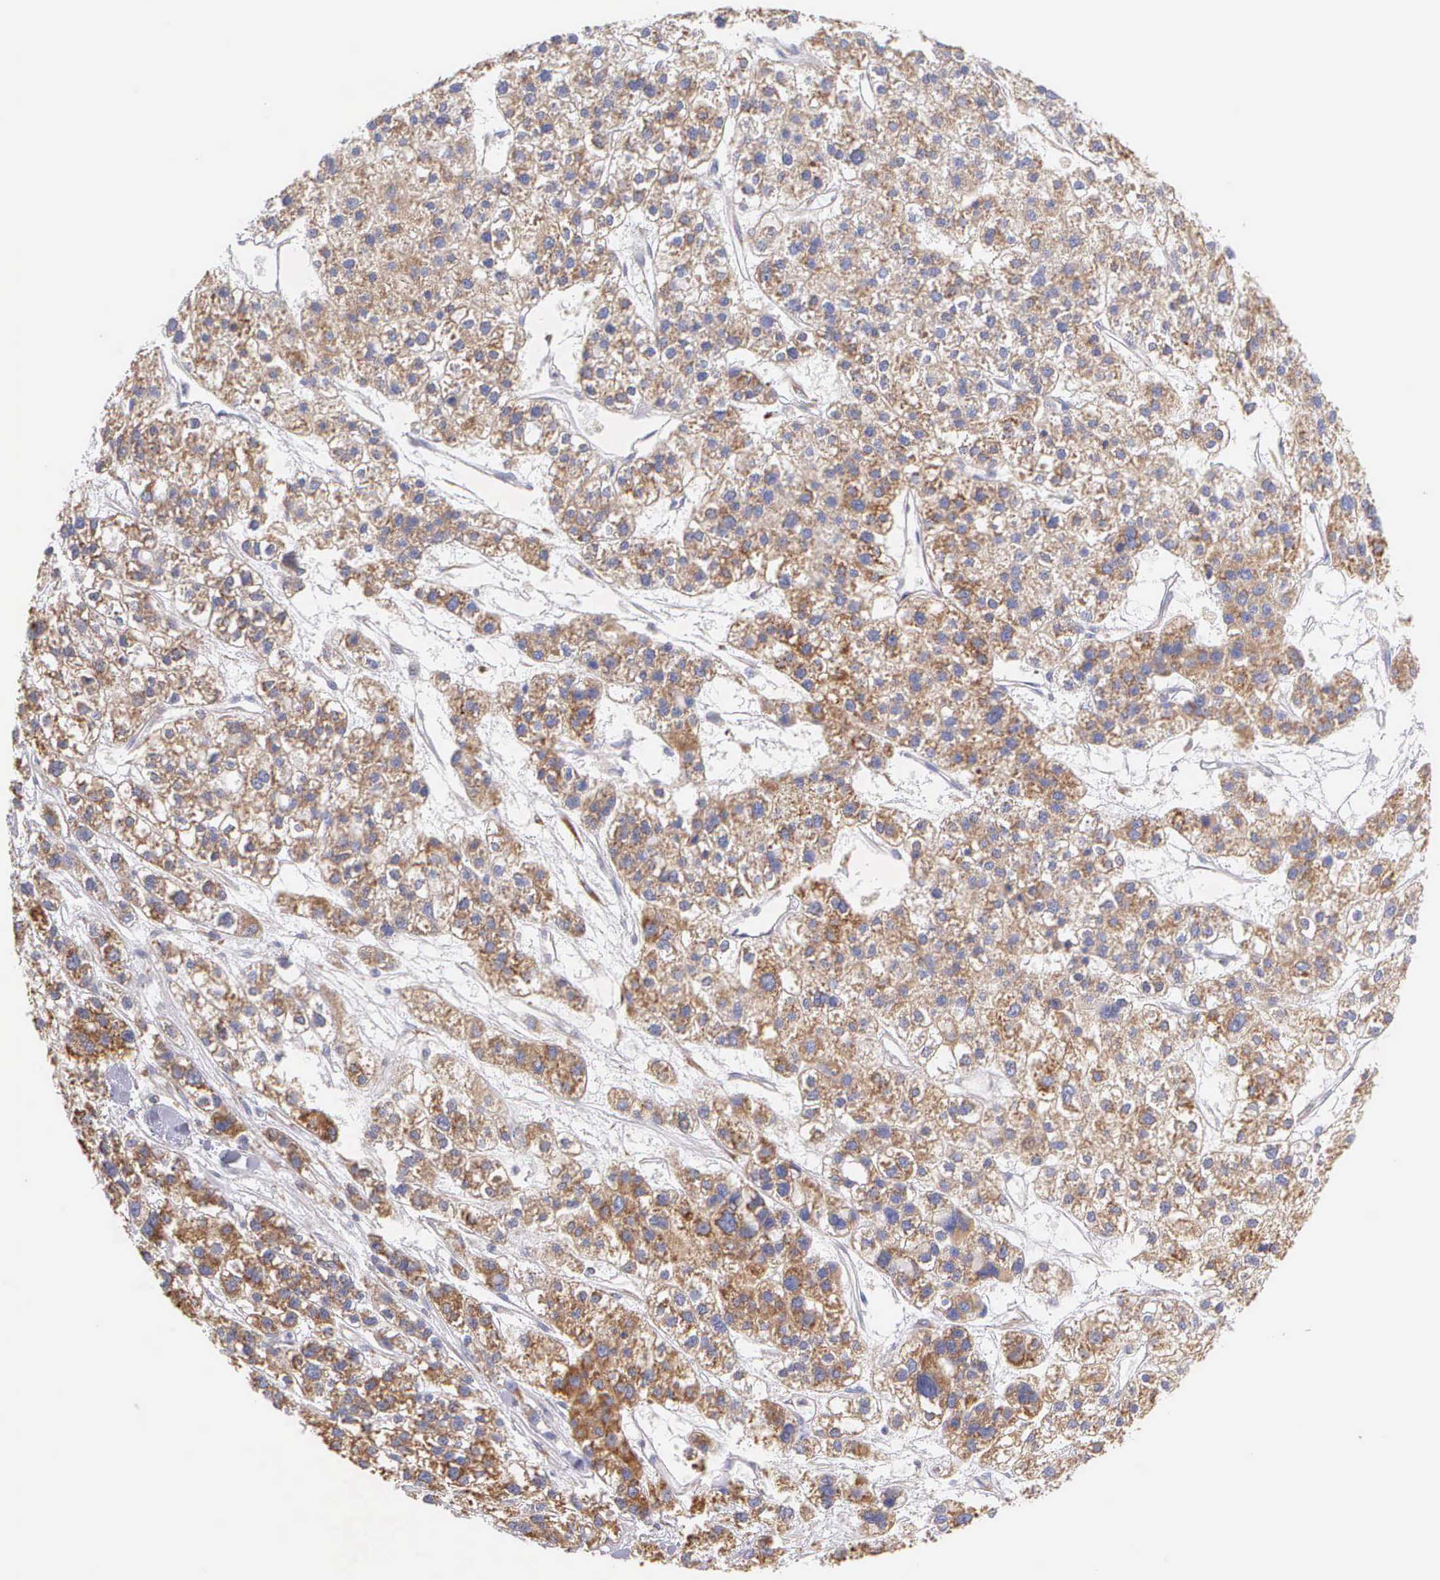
{"staining": {"intensity": "moderate", "quantity": ">75%", "location": "cytoplasmic/membranous"}, "tissue": "liver cancer", "cell_type": "Tumor cells", "image_type": "cancer", "snomed": [{"axis": "morphology", "description": "Carcinoma, Hepatocellular, NOS"}, {"axis": "topography", "description": "Liver"}], "caption": "Immunohistochemical staining of liver cancer shows medium levels of moderate cytoplasmic/membranous protein expression in approximately >75% of tumor cells.", "gene": "CKAP4", "patient": {"sex": "female", "age": 85}}